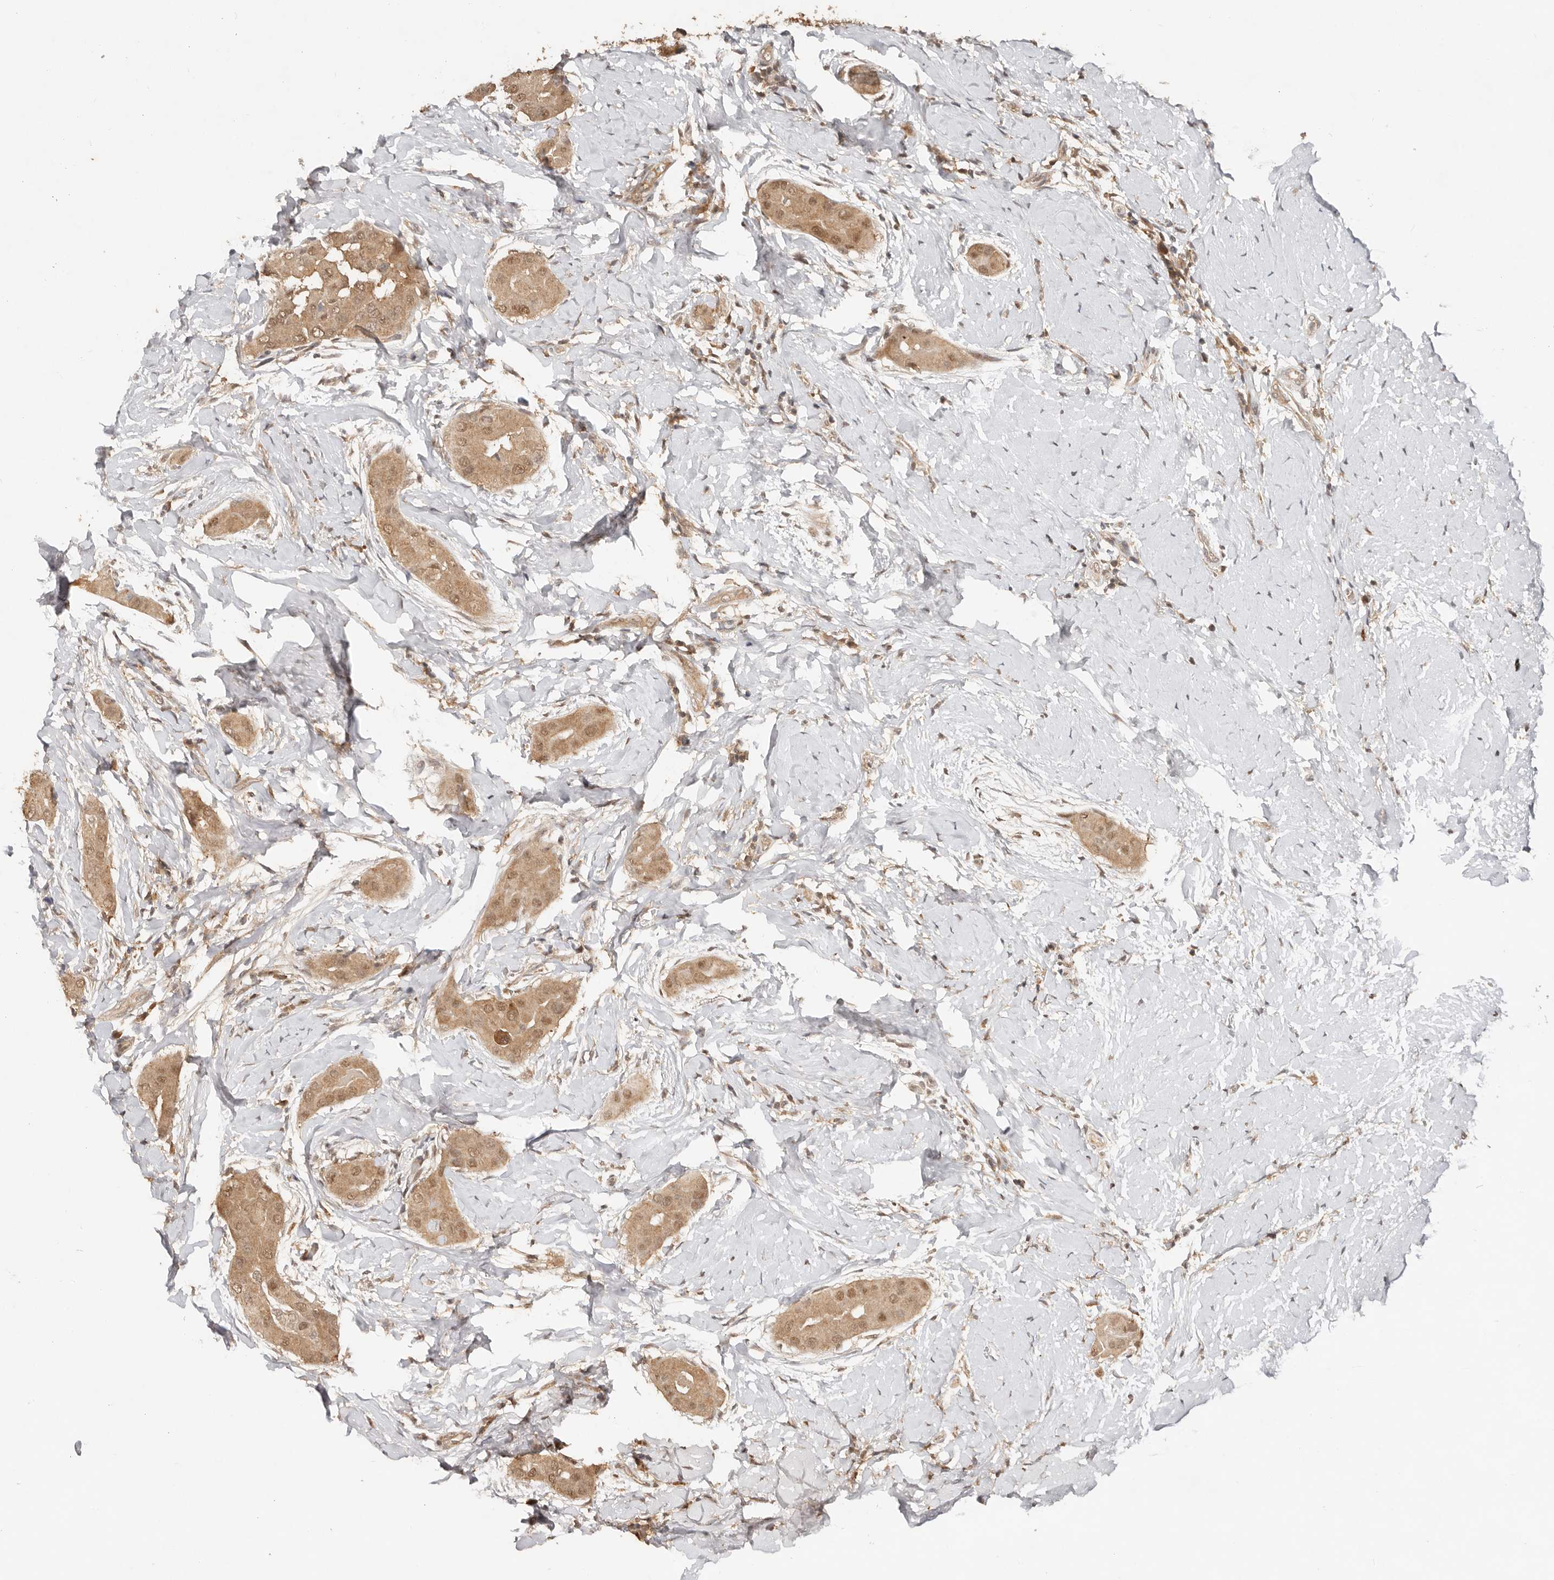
{"staining": {"intensity": "moderate", "quantity": ">75%", "location": "cytoplasmic/membranous,nuclear"}, "tissue": "thyroid cancer", "cell_type": "Tumor cells", "image_type": "cancer", "snomed": [{"axis": "morphology", "description": "Papillary adenocarcinoma, NOS"}, {"axis": "topography", "description": "Thyroid gland"}], "caption": "This image demonstrates IHC staining of thyroid cancer, with medium moderate cytoplasmic/membranous and nuclear staining in about >75% of tumor cells.", "gene": "PSMA5", "patient": {"sex": "male", "age": 33}}